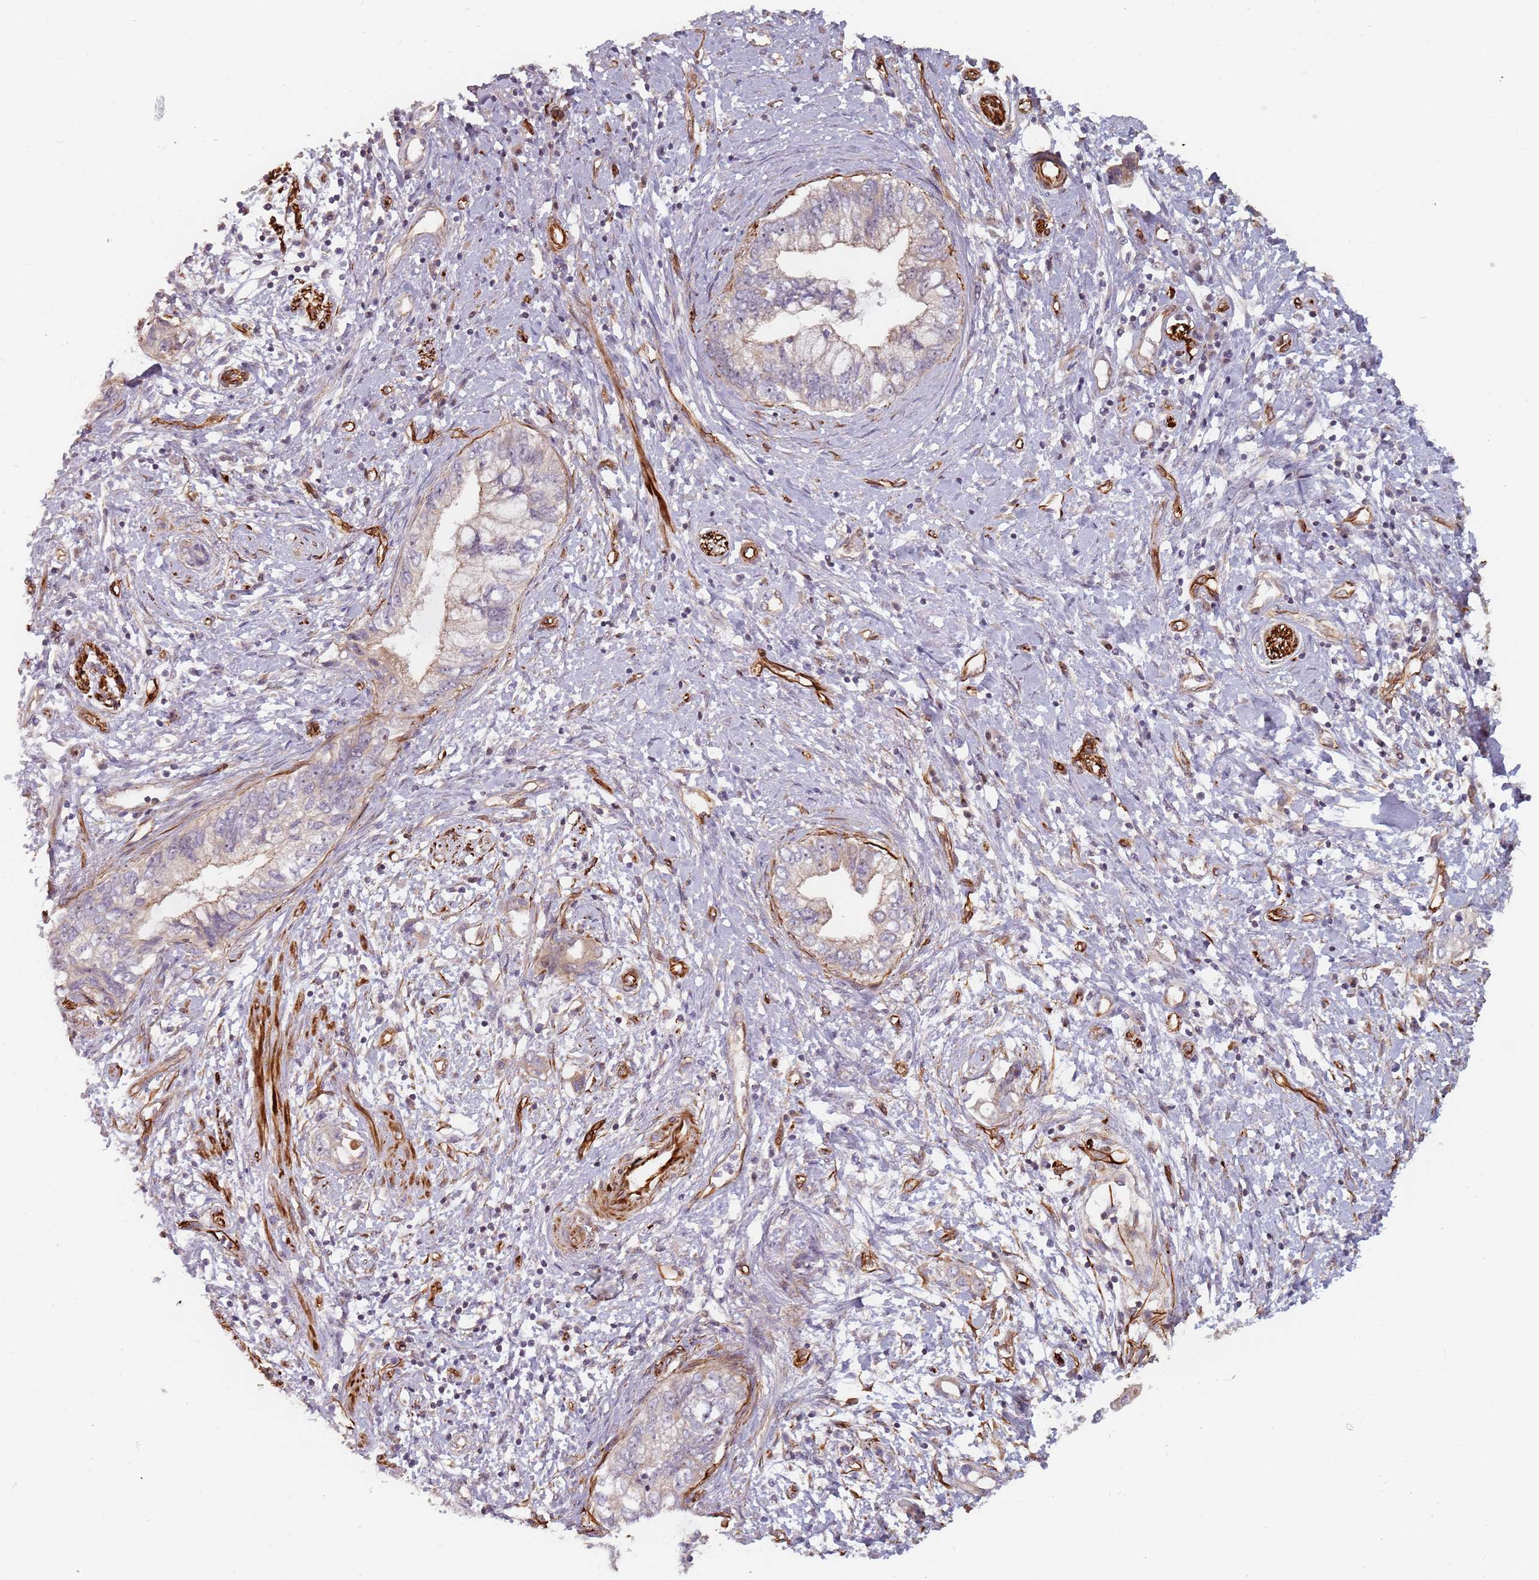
{"staining": {"intensity": "negative", "quantity": "none", "location": "none"}, "tissue": "pancreatic cancer", "cell_type": "Tumor cells", "image_type": "cancer", "snomed": [{"axis": "morphology", "description": "Adenocarcinoma, NOS"}, {"axis": "topography", "description": "Pancreas"}], "caption": "Immunohistochemistry photomicrograph of human pancreatic cancer (adenocarcinoma) stained for a protein (brown), which displays no staining in tumor cells.", "gene": "GAS2L3", "patient": {"sex": "female", "age": 73}}